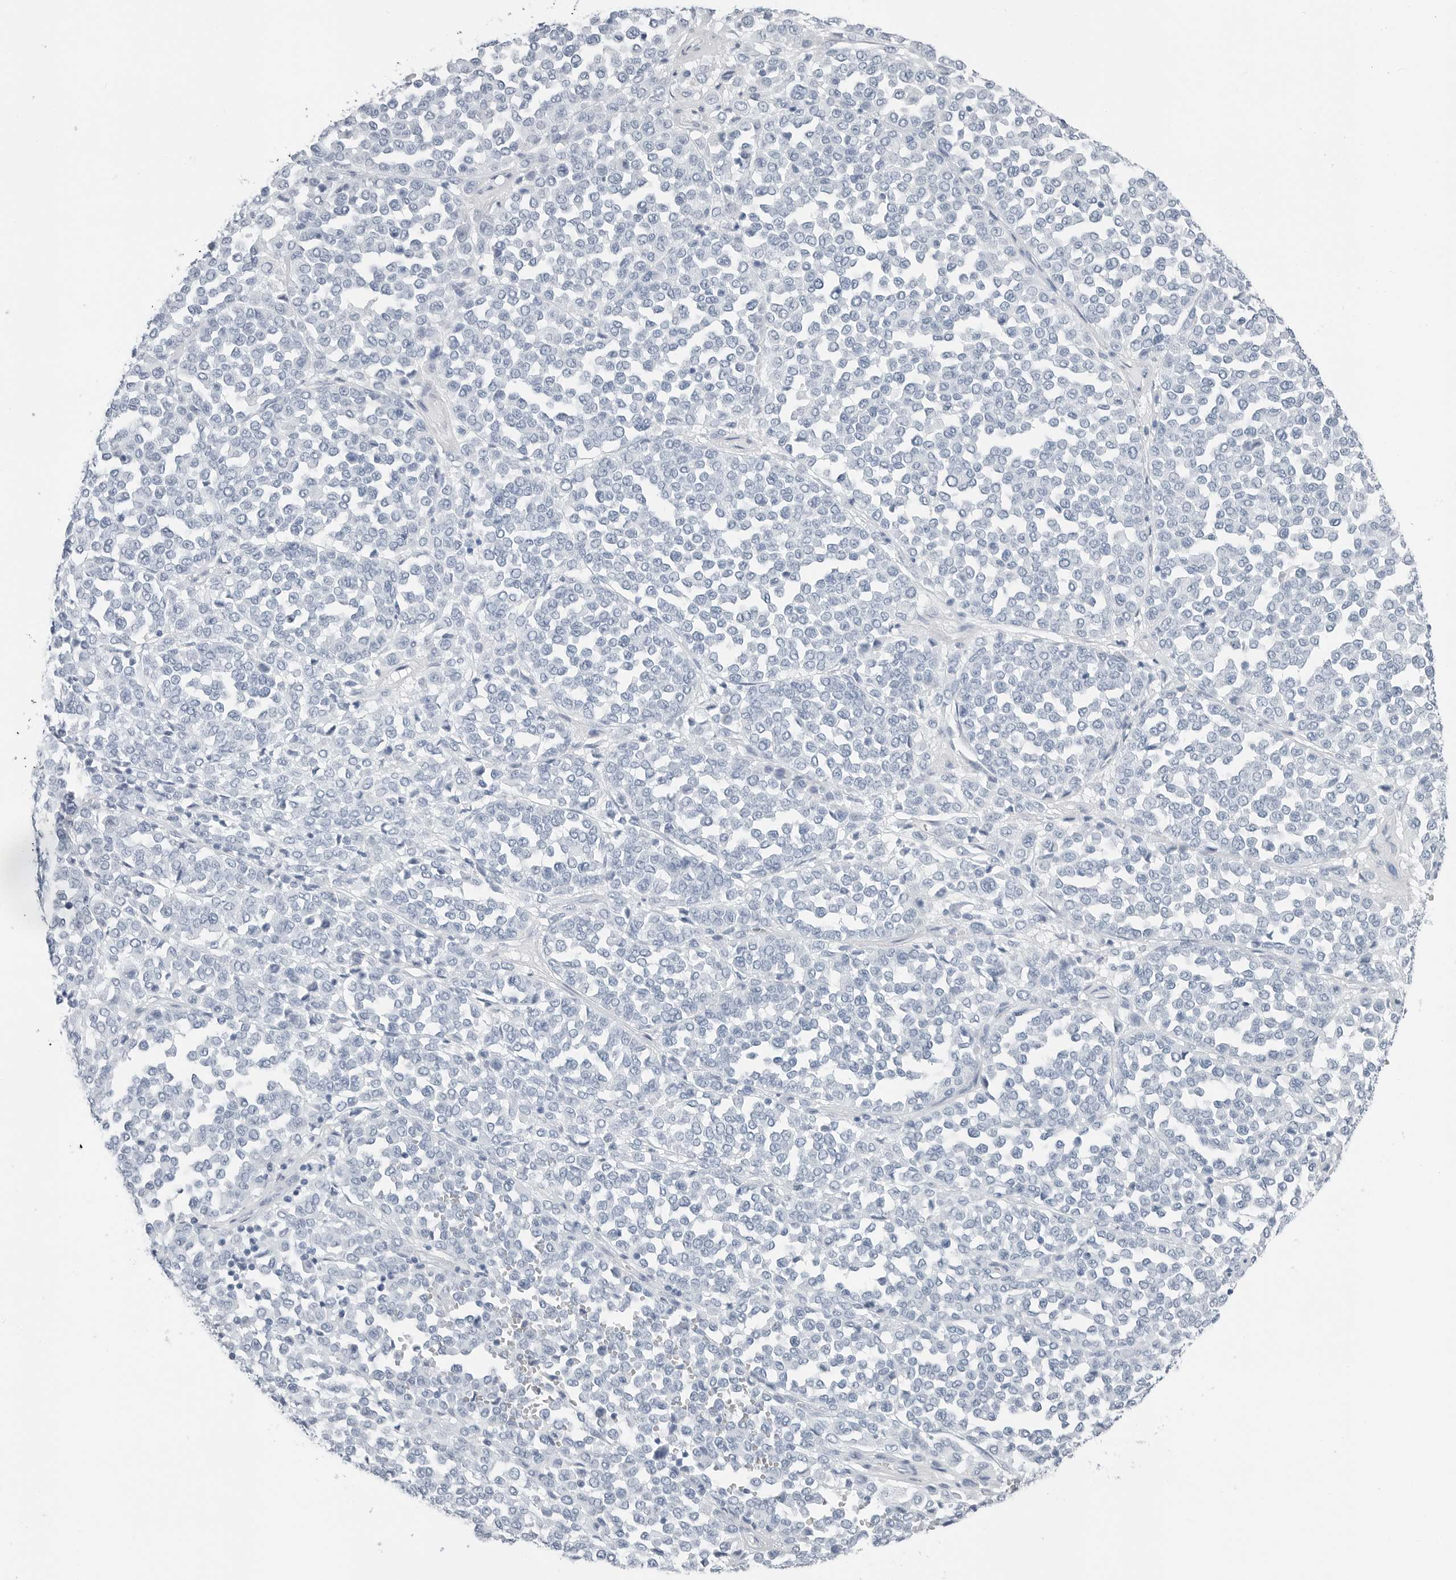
{"staining": {"intensity": "negative", "quantity": "none", "location": "none"}, "tissue": "melanoma", "cell_type": "Tumor cells", "image_type": "cancer", "snomed": [{"axis": "morphology", "description": "Malignant melanoma, Metastatic site"}, {"axis": "topography", "description": "Pancreas"}], "caption": "A histopathology image of human malignant melanoma (metastatic site) is negative for staining in tumor cells.", "gene": "SLPI", "patient": {"sex": "female", "age": 30}}